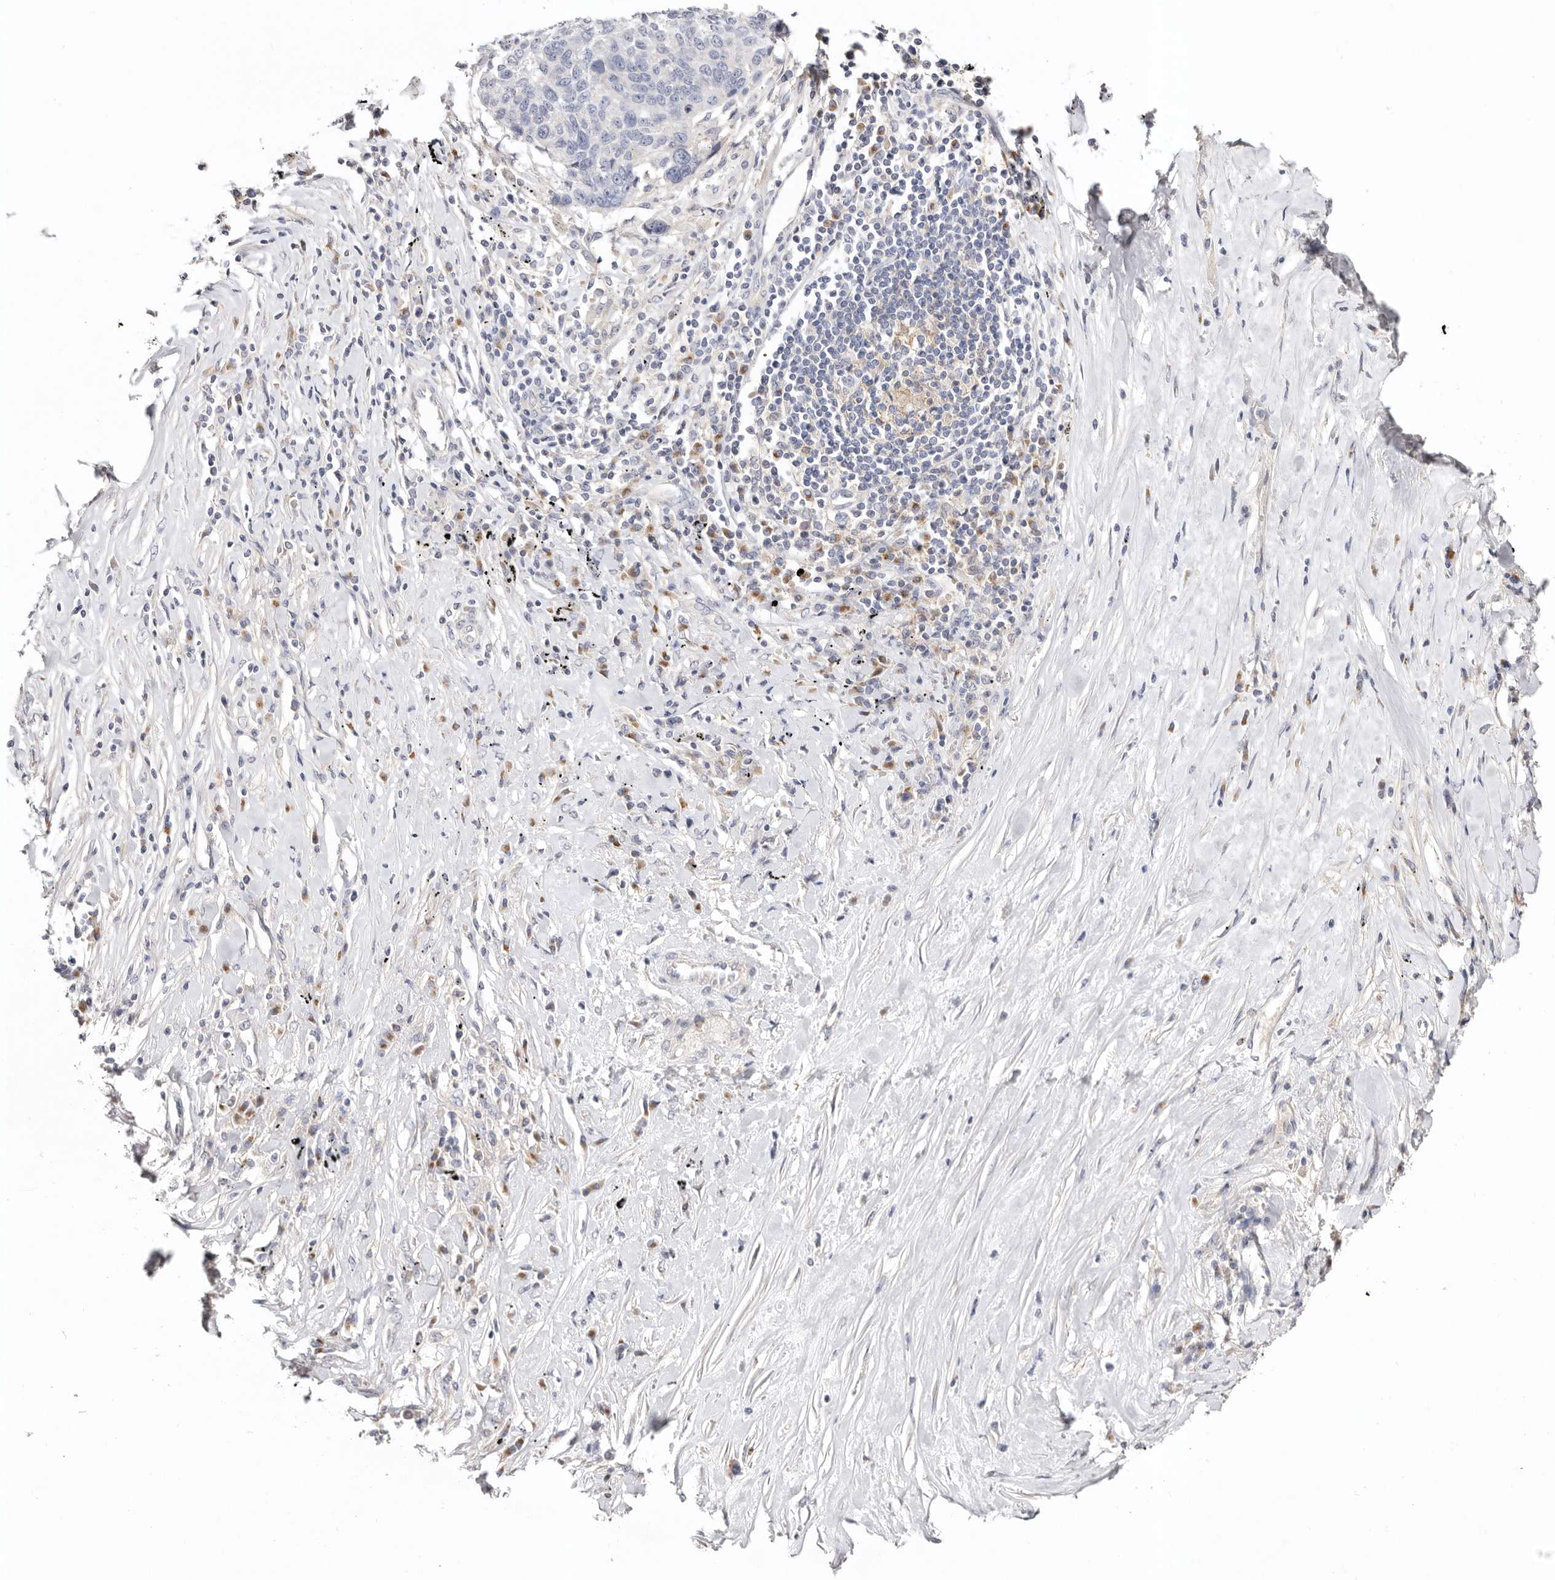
{"staining": {"intensity": "negative", "quantity": "none", "location": "none"}, "tissue": "lung cancer", "cell_type": "Tumor cells", "image_type": "cancer", "snomed": [{"axis": "morphology", "description": "Squamous cell carcinoma, NOS"}, {"axis": "topography", "description": "Lung"}], "caption": "High magnification brightfield microscopy of lung squamous cell carcinoma stained with DAB (3,3'-diaminobenzidine) (brown) and counterstained with hematoxylin (blue): tumor cells show no significant positivity.", "gene": "DNASE1", "patient": {"sex": "male", "age": 66}}